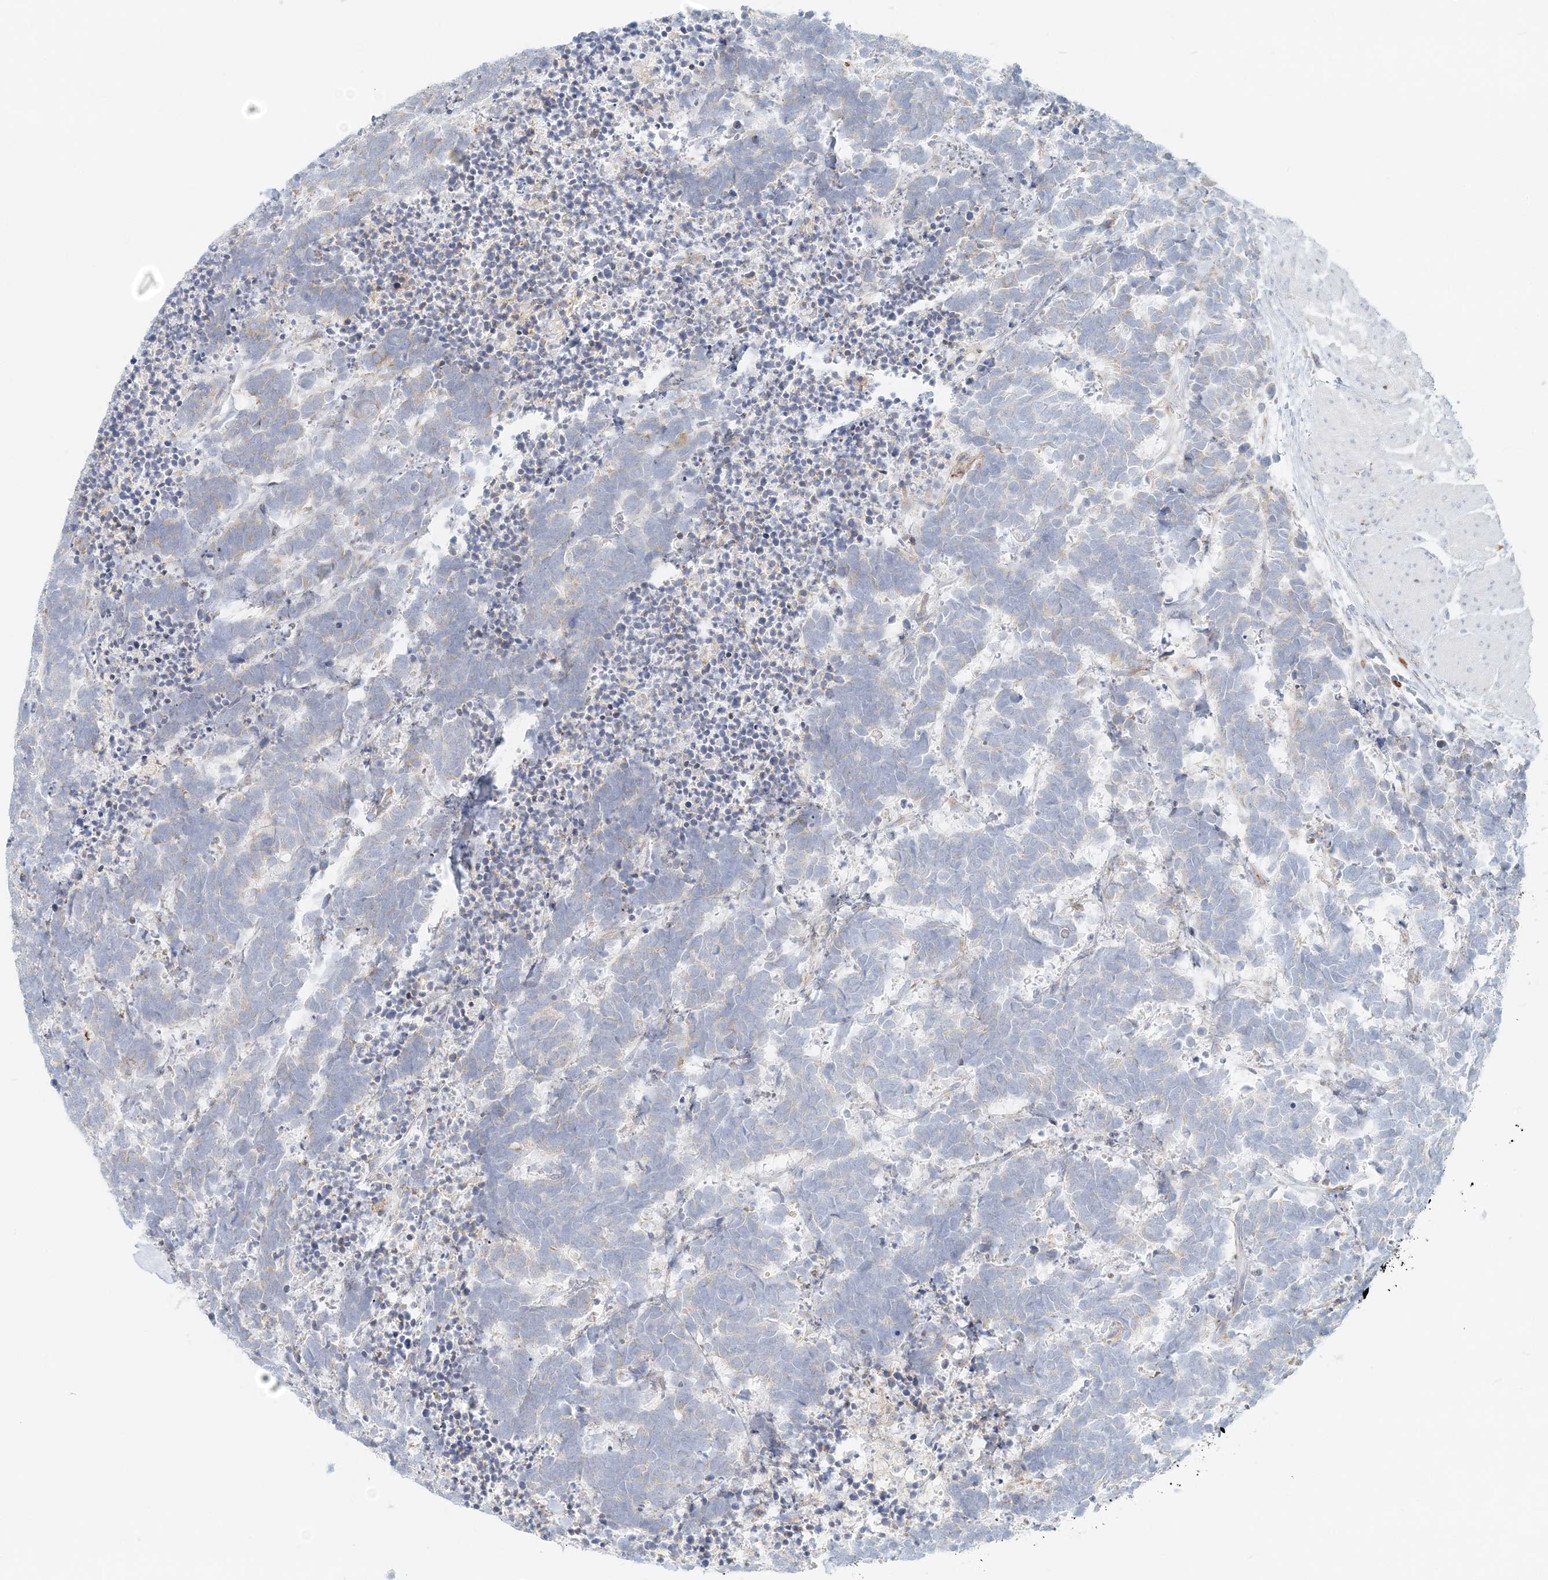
{"staining": {"intensity": "negative", "quantity": "none", "location": "none"}, "tissue": "carcinoid", "cell_type": "Tumor cells", "image_type": "cancer", "snomed": [{"axis": "morphology", "description": "Carcinoma, NOS"}, {"axis": "morphology", "description": "Carcinoid, malignant, NOS"}, {"axis": "topography", "description": "Urinary bladder"}], "caption": "Immunohistochemistry of human carcinoma reveals no positivity in tumor cells. (Stains: DAB (3,3'-diaminobenzidine) immunohistochemistry (IHC) with hematoxylin counter stain, Microscopy: brightfield microscopy at high magnification).", "gene": "STK11IP", "patient": {"sex": "male", "age": 57}}